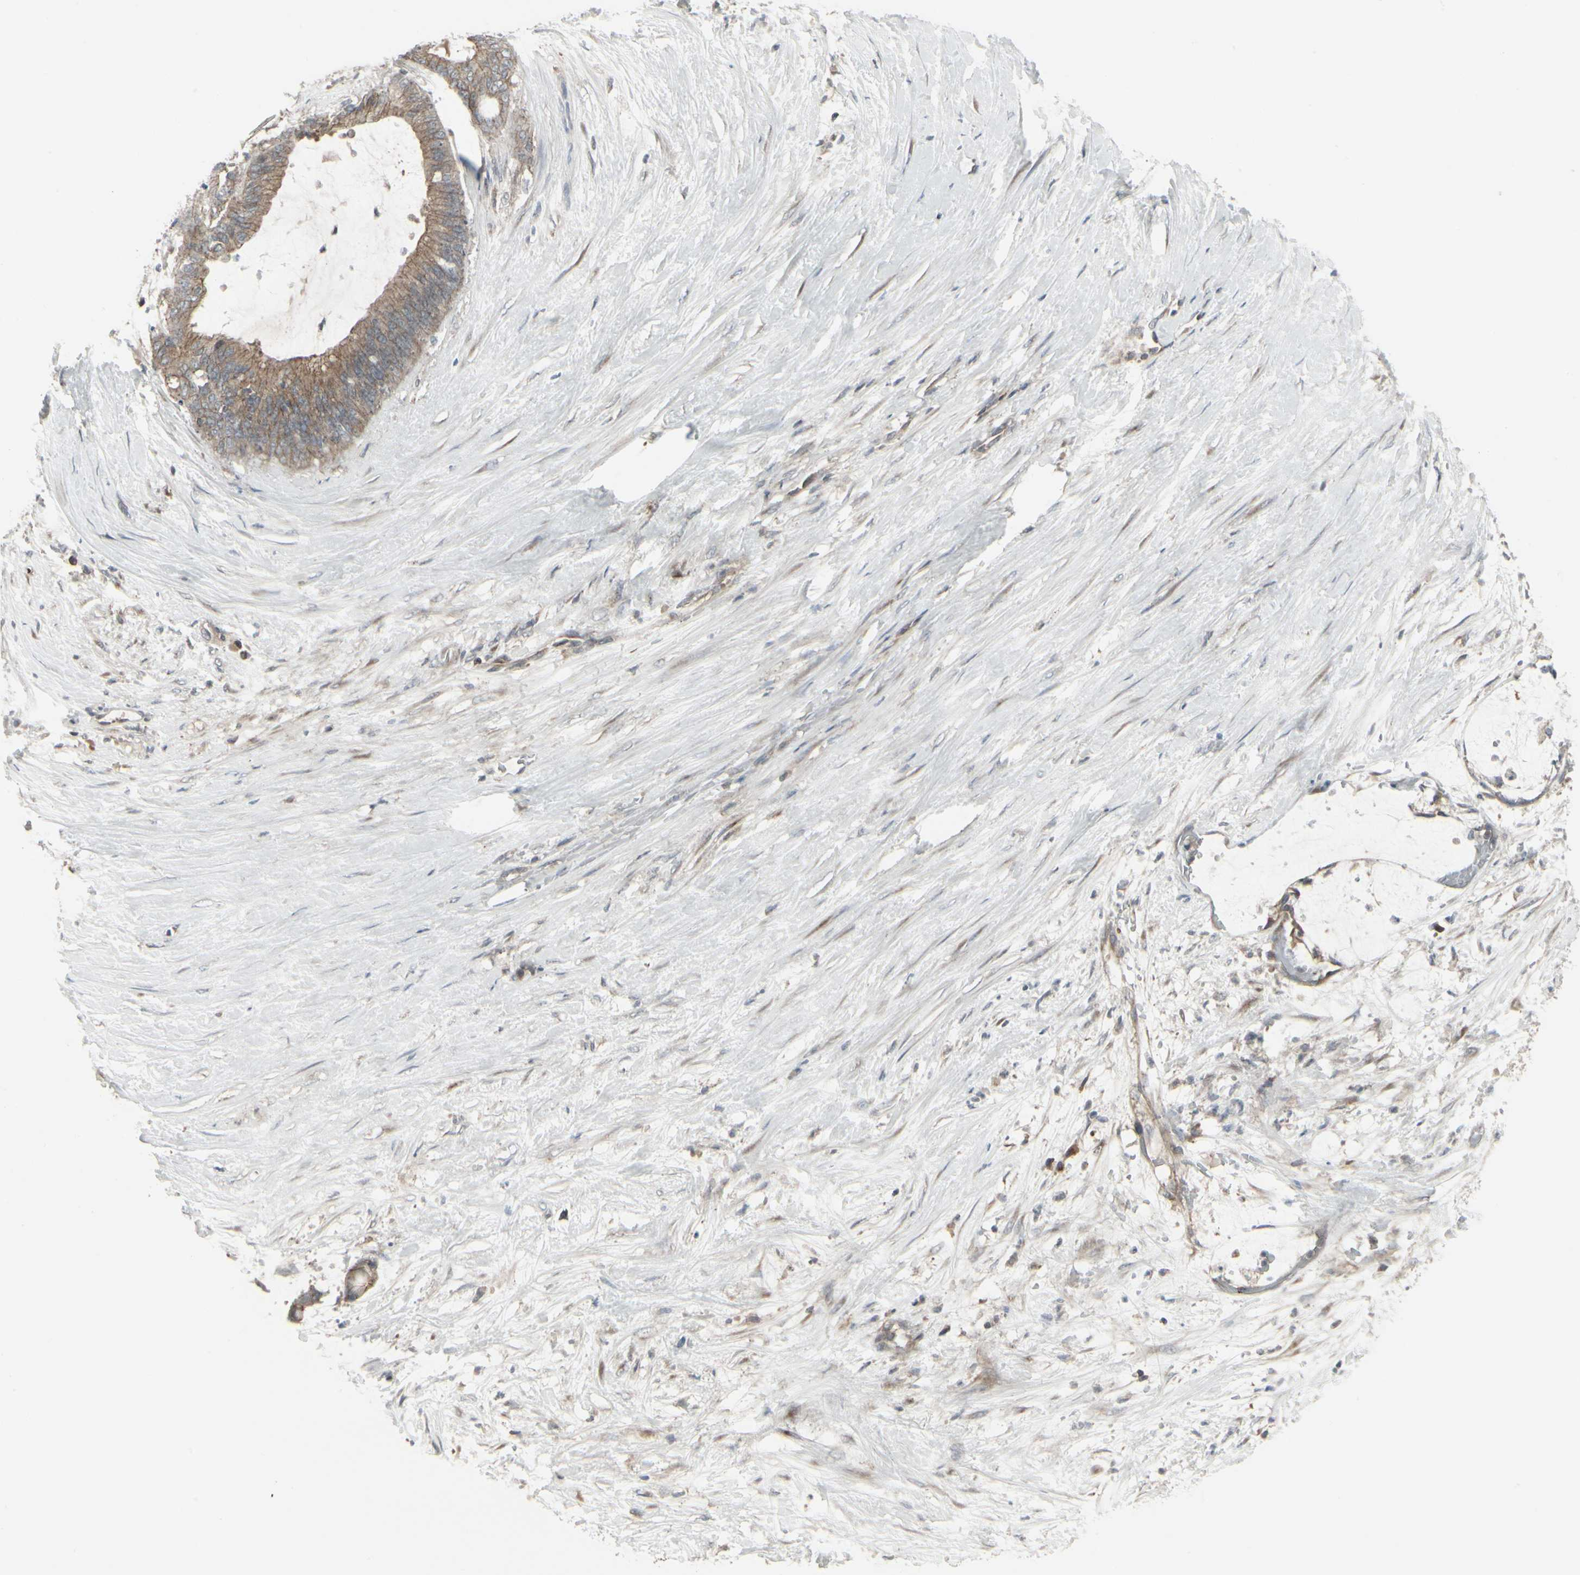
{"staining": {"intensity": "moderate", "quantity": ">75%", "location": "cytoplasmic/membranous"}, "tissue": "liver cancer", "cell_type": "Tumor cells", "image_type": "cancer", "snomed": [{"axis": "morphology", "description": "Cholangiocarcinoma"}, {"axis": "topography", "description": "Liver"}], "caption": "Brown immunohistochemical staining in liver cholangiocarcinoma demonstrates moderate cytoplasmic/membranous expression in approximately >75% of tumor cells.", "gene": "EPS15", "patient": {"sex": "female", "age": 73}}